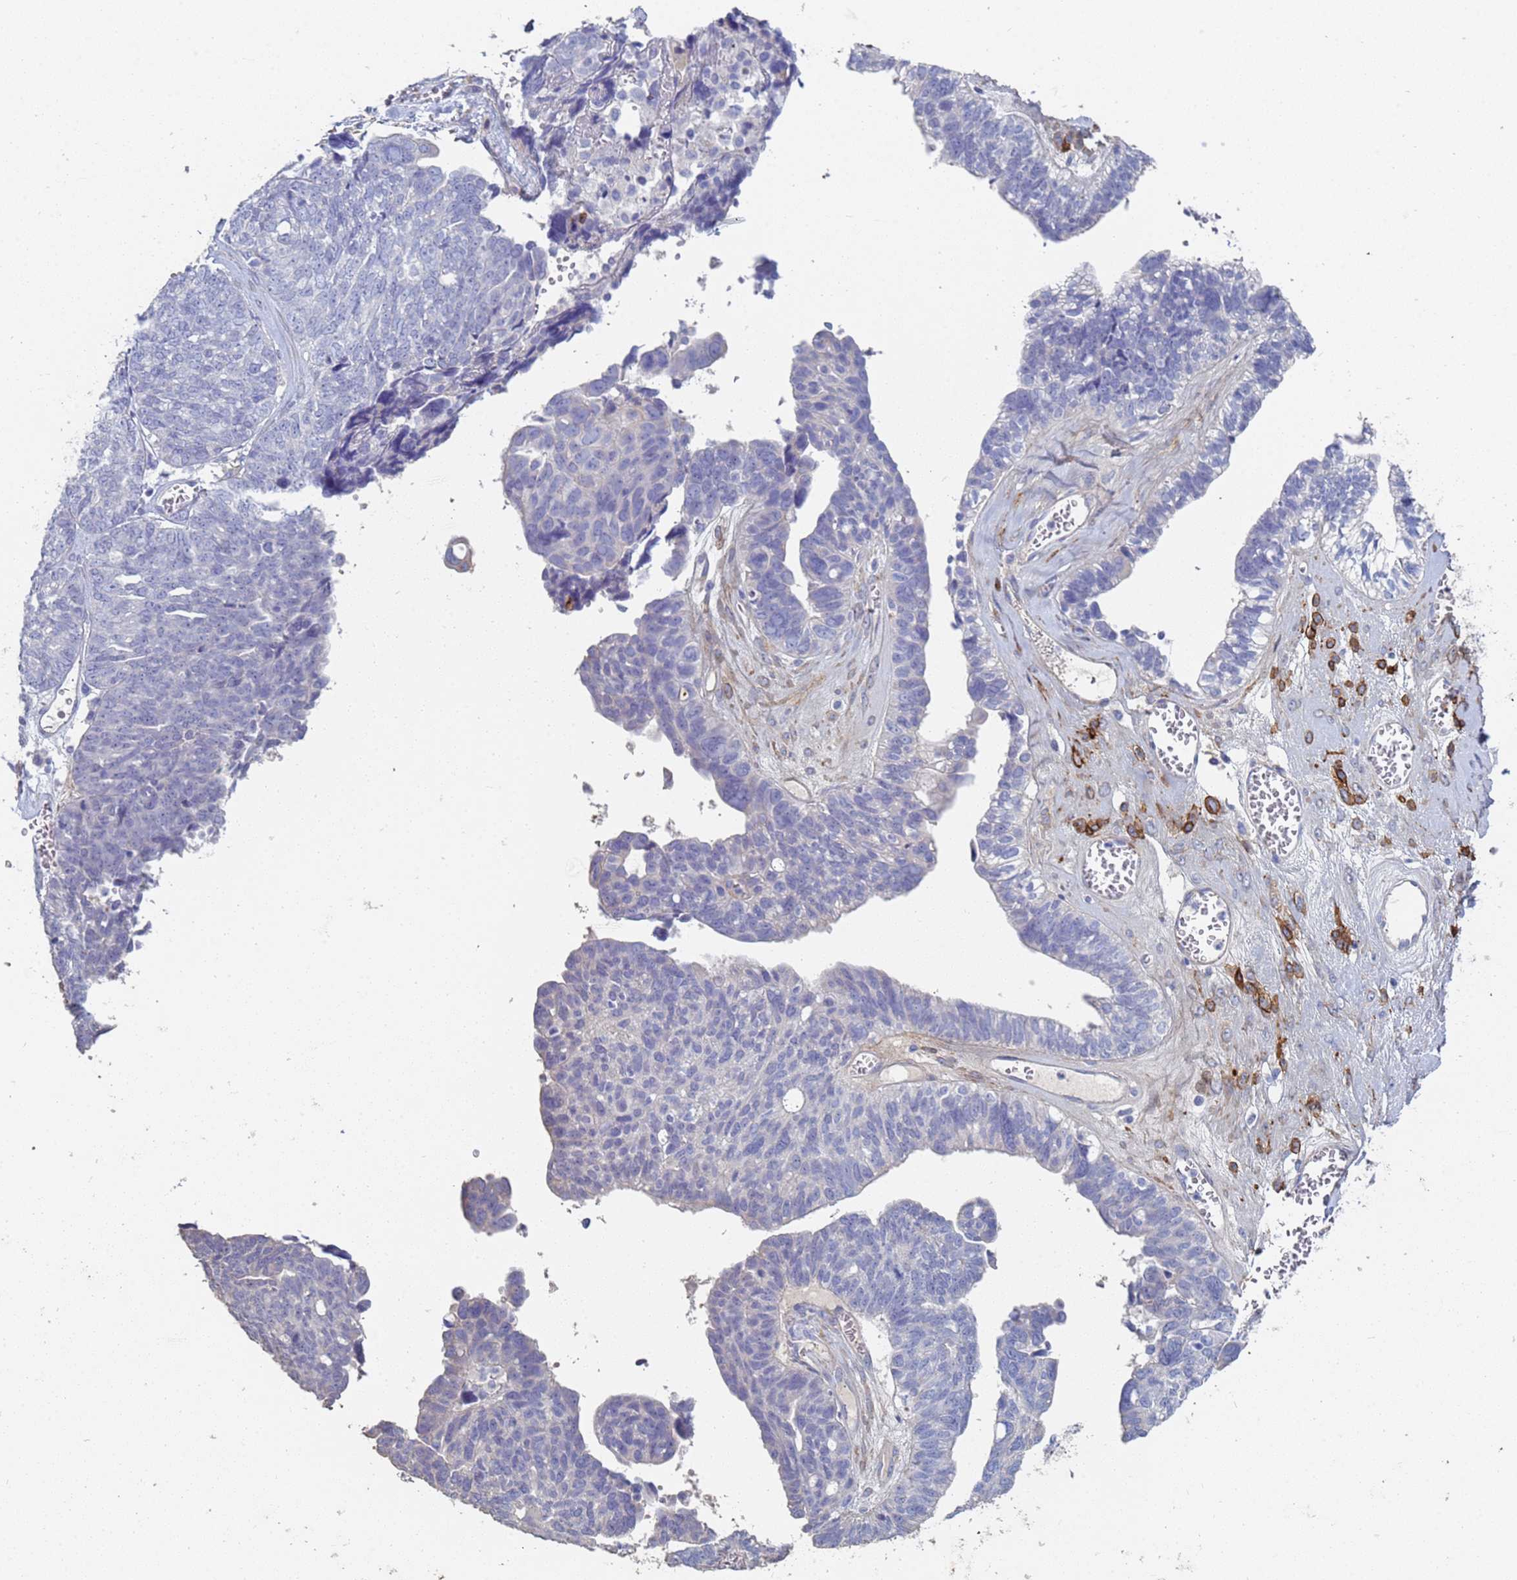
{"staining": {"intensity": "negative", "quantity": "none", "location": "none"}, "tissue": "ovarian cancer", "cell_type": "Tumor cells", "image_type": "cancer", "snomed": [{"axis": "morphology", "description": "Cystadenocarcinoma, serous, NOS"}, {"axis": "topography", "description": "Ovary"}], "caption": "This micrograph is of ovarian serous cystadenocarcinoma stained with immunohistochemistry (IHC) to label a protein in brown with the nuclei are counter-stained blue. There is no staining in tumor cells.", "gene": "ABCA8", "patient": {"sex": "female", "age": 79}}